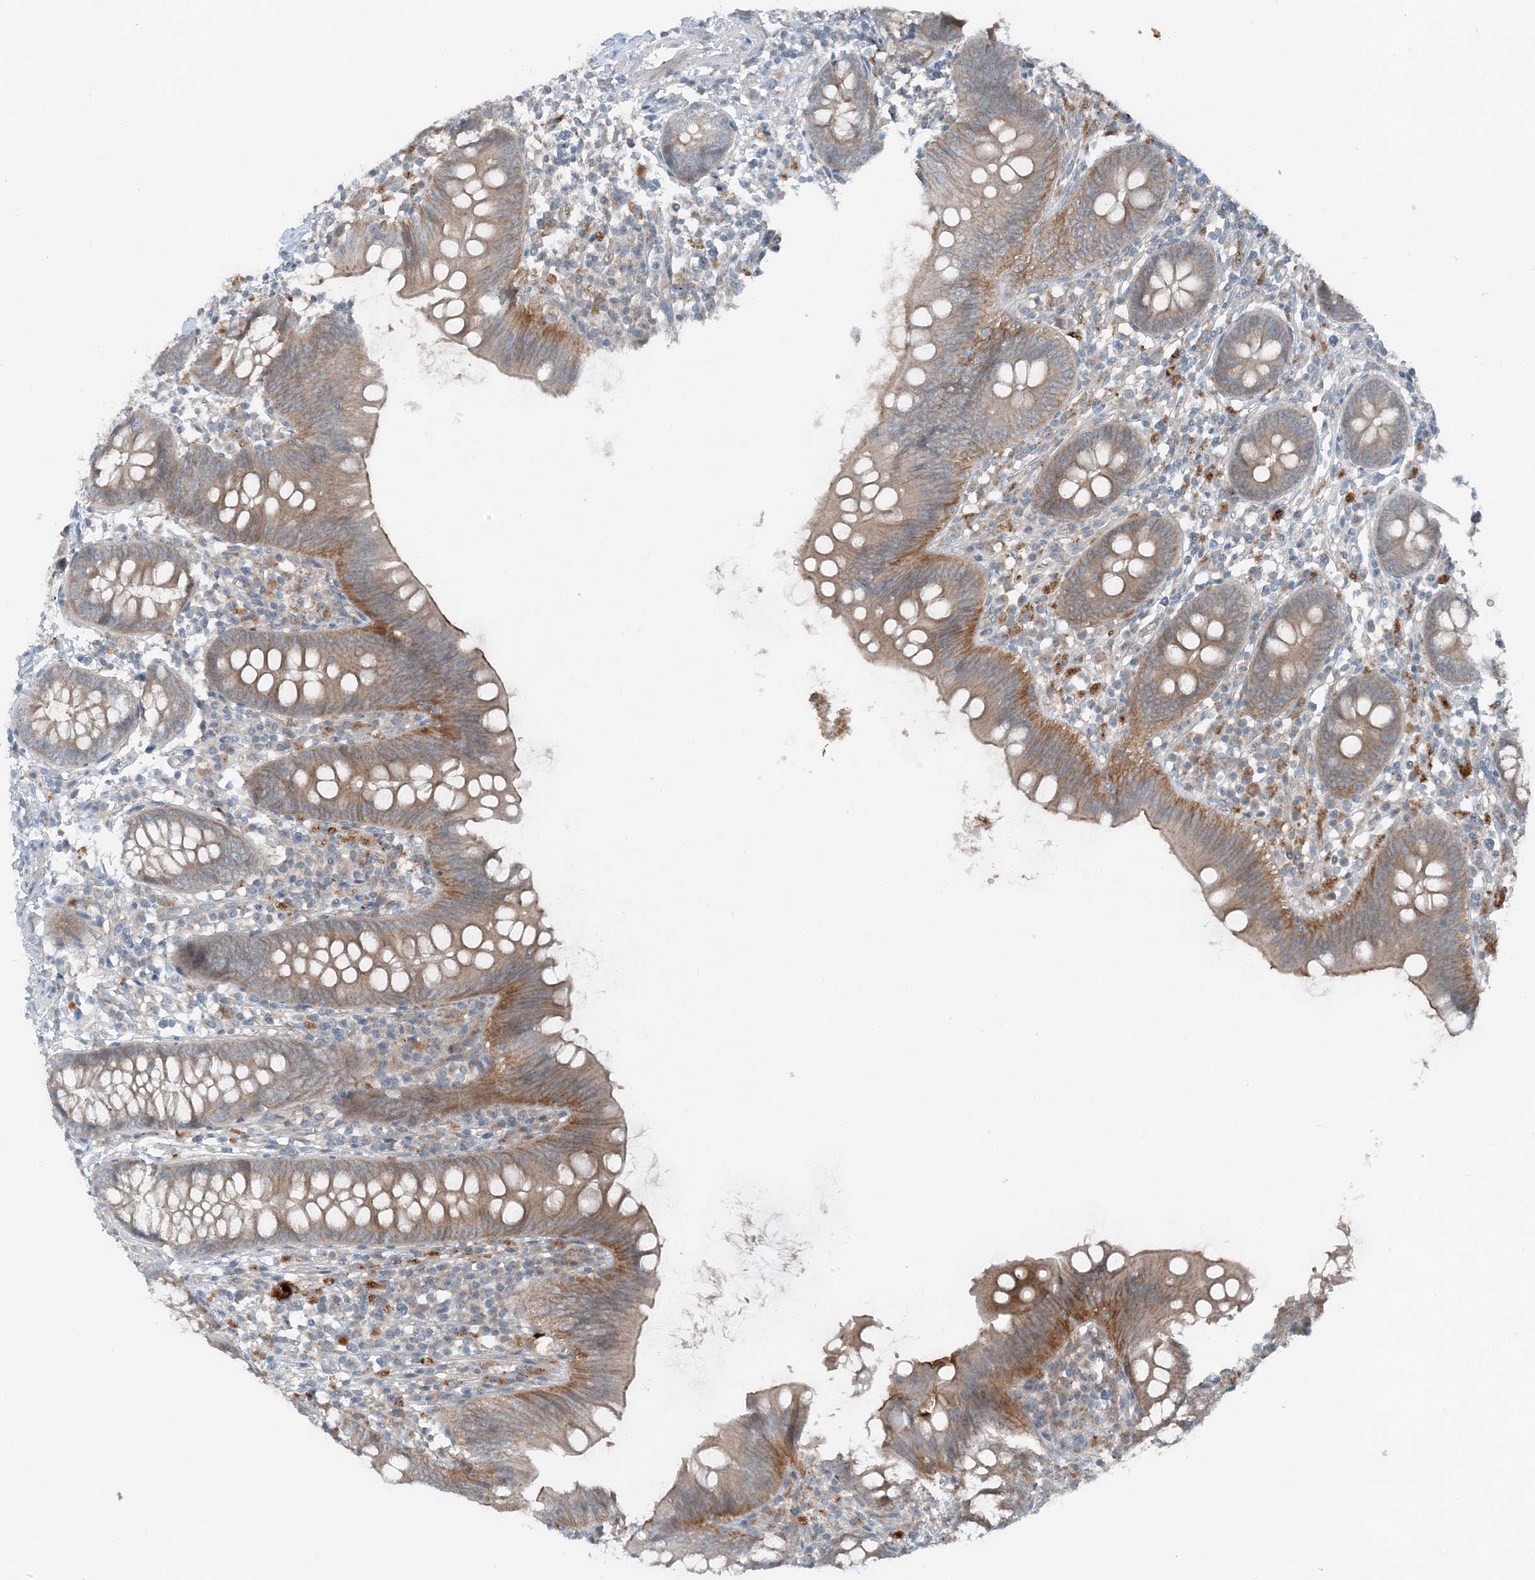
{"staining": {"intensity": "moderate", "quantity": "25%-75%", "location": "cytoplasmic/membranous"}, "tissue": "appendix", "cell_type": "Glandular cells", "image_type": "normal", "snomed": [{"axis": "morphology", "description": "Normal tissue, NOS"}, {"axis": "topography", "description": "Appendix"}], "caption": "High-magnification brightfield microscopy of benign appendix stained with DAB (brown) and counterstained with hematoxylin (blue). glandular cells exhibit moderate cytoplasmic/membranous expression is seen in approximately25%-75% of cells.", "gene": "MITD1", "patient": {"sex": "female", "age": 62}}